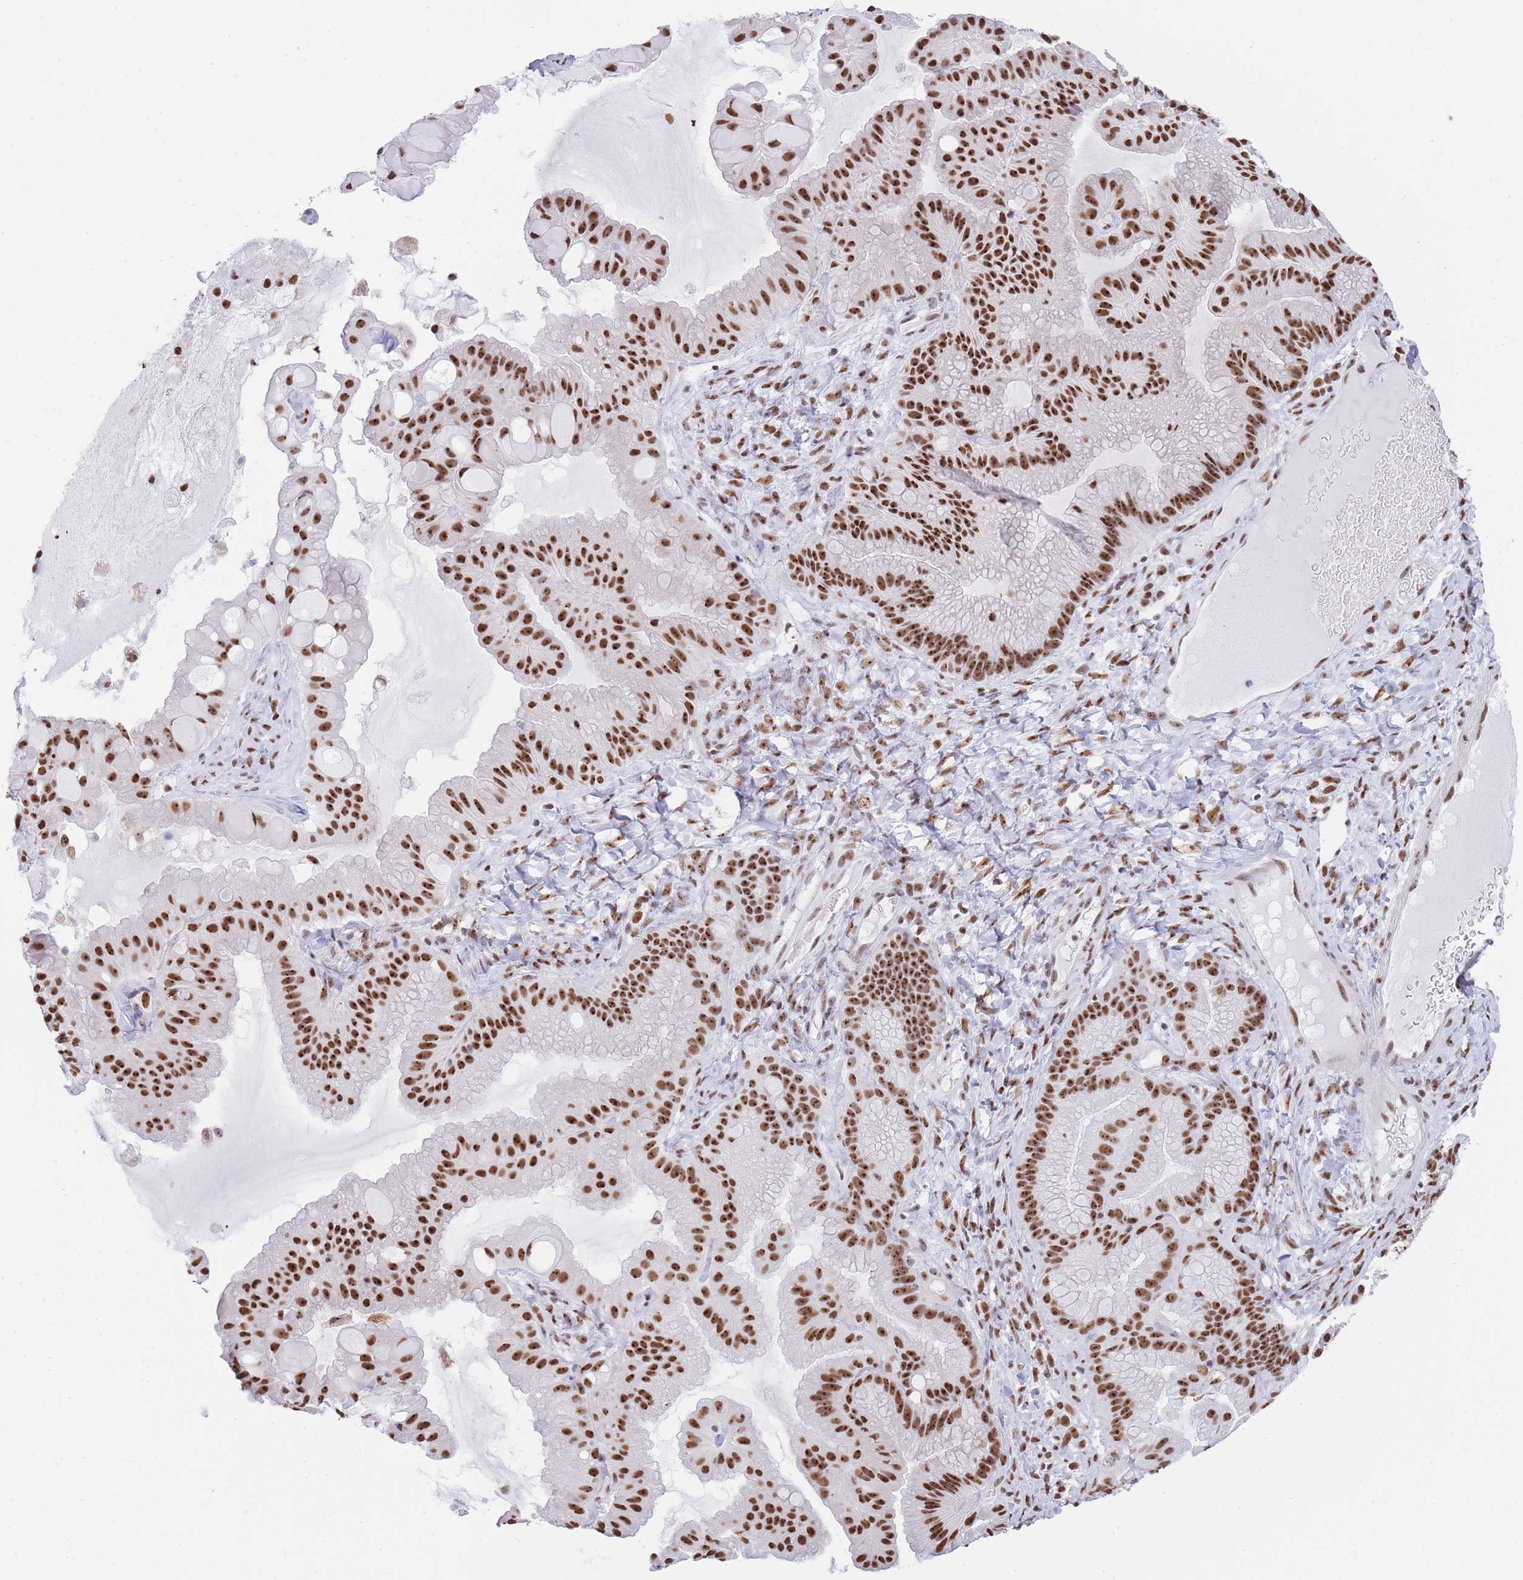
{"staining": {"intensity": "moderate", "quantity": ">75%", "location": "nuclear"}, "tissue": "ovarian cancer", "cell_type": "Tumor cells", "image_type": "cancer", "snomed": [{"axis": "morphology", "description": "Cystadenocarcinoma, mucinous, NOS"}, {"axis": "topography", "description": "Ovary"}], "caption": "Immunohistochemistry (DAB) staining of ovarian cancer exhibits moderate nuclear protein expression in approximately >75% of tumor cells.", "gene": "EVC2", "patient": {"sex": "female", "age": 61}}